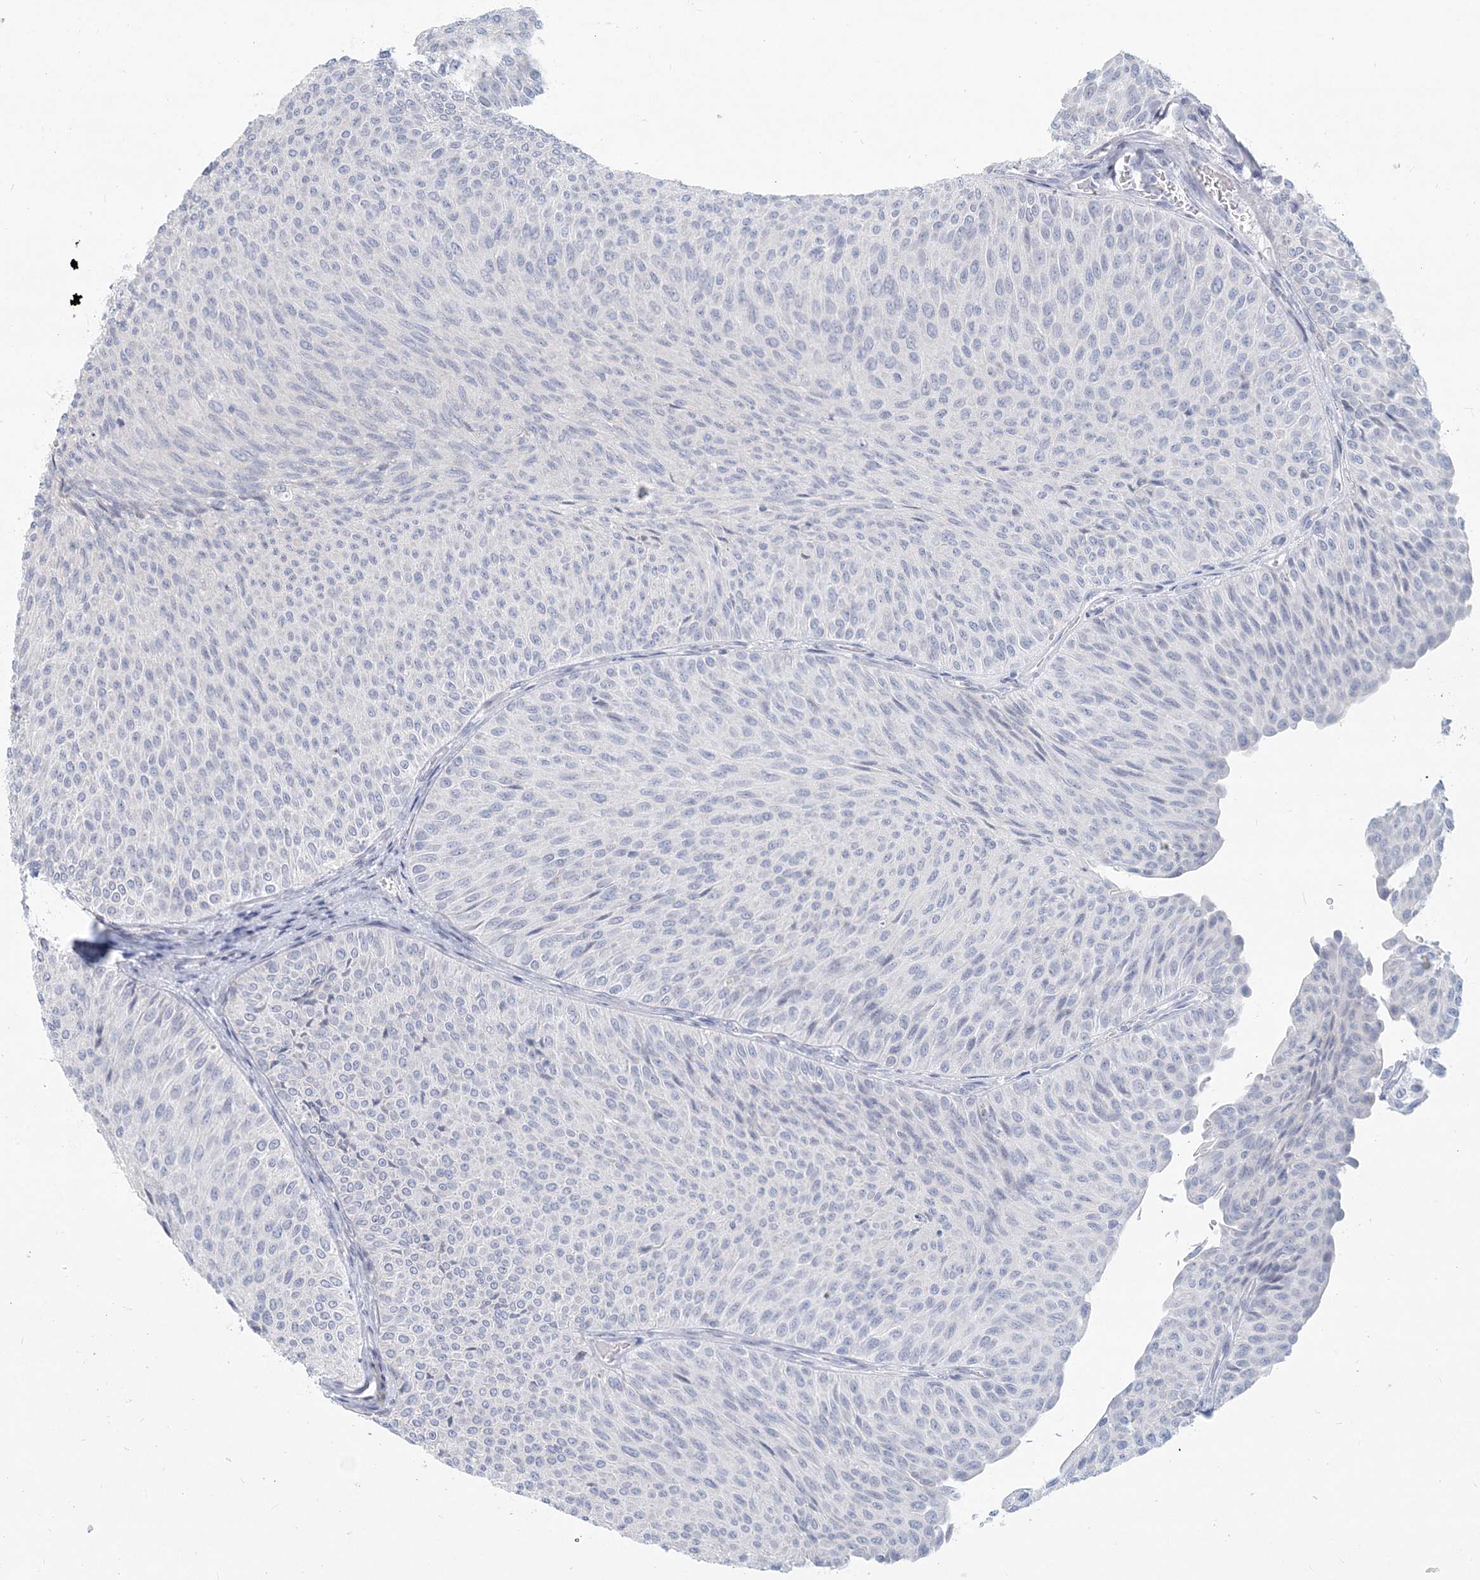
{"staining": {"intensity": "negative", "quantity": "none", "location": "none"}, "tissue": "urothelial cancer", "cell_type": "Tumor cells", "image_type": "cancer", "snomed": [{"axis": "morphology", "description": "Urothelial carcinoma, Low grade"}, {"axis": "topography", "description": "Urinary bladder"}], "caption": "Immunohistochemistry image of neoplastic tissue: urothelial cancer stained with DAB (3,3'-diaminobenzidine) exhibits no significant protein positivity in tumor cells. (Brightfield microscopy of DAB immunohistochemistry (IHC) at high magnification).", "gene": "CSN1S1", "patient": {"sex": "male", "age": 78}}